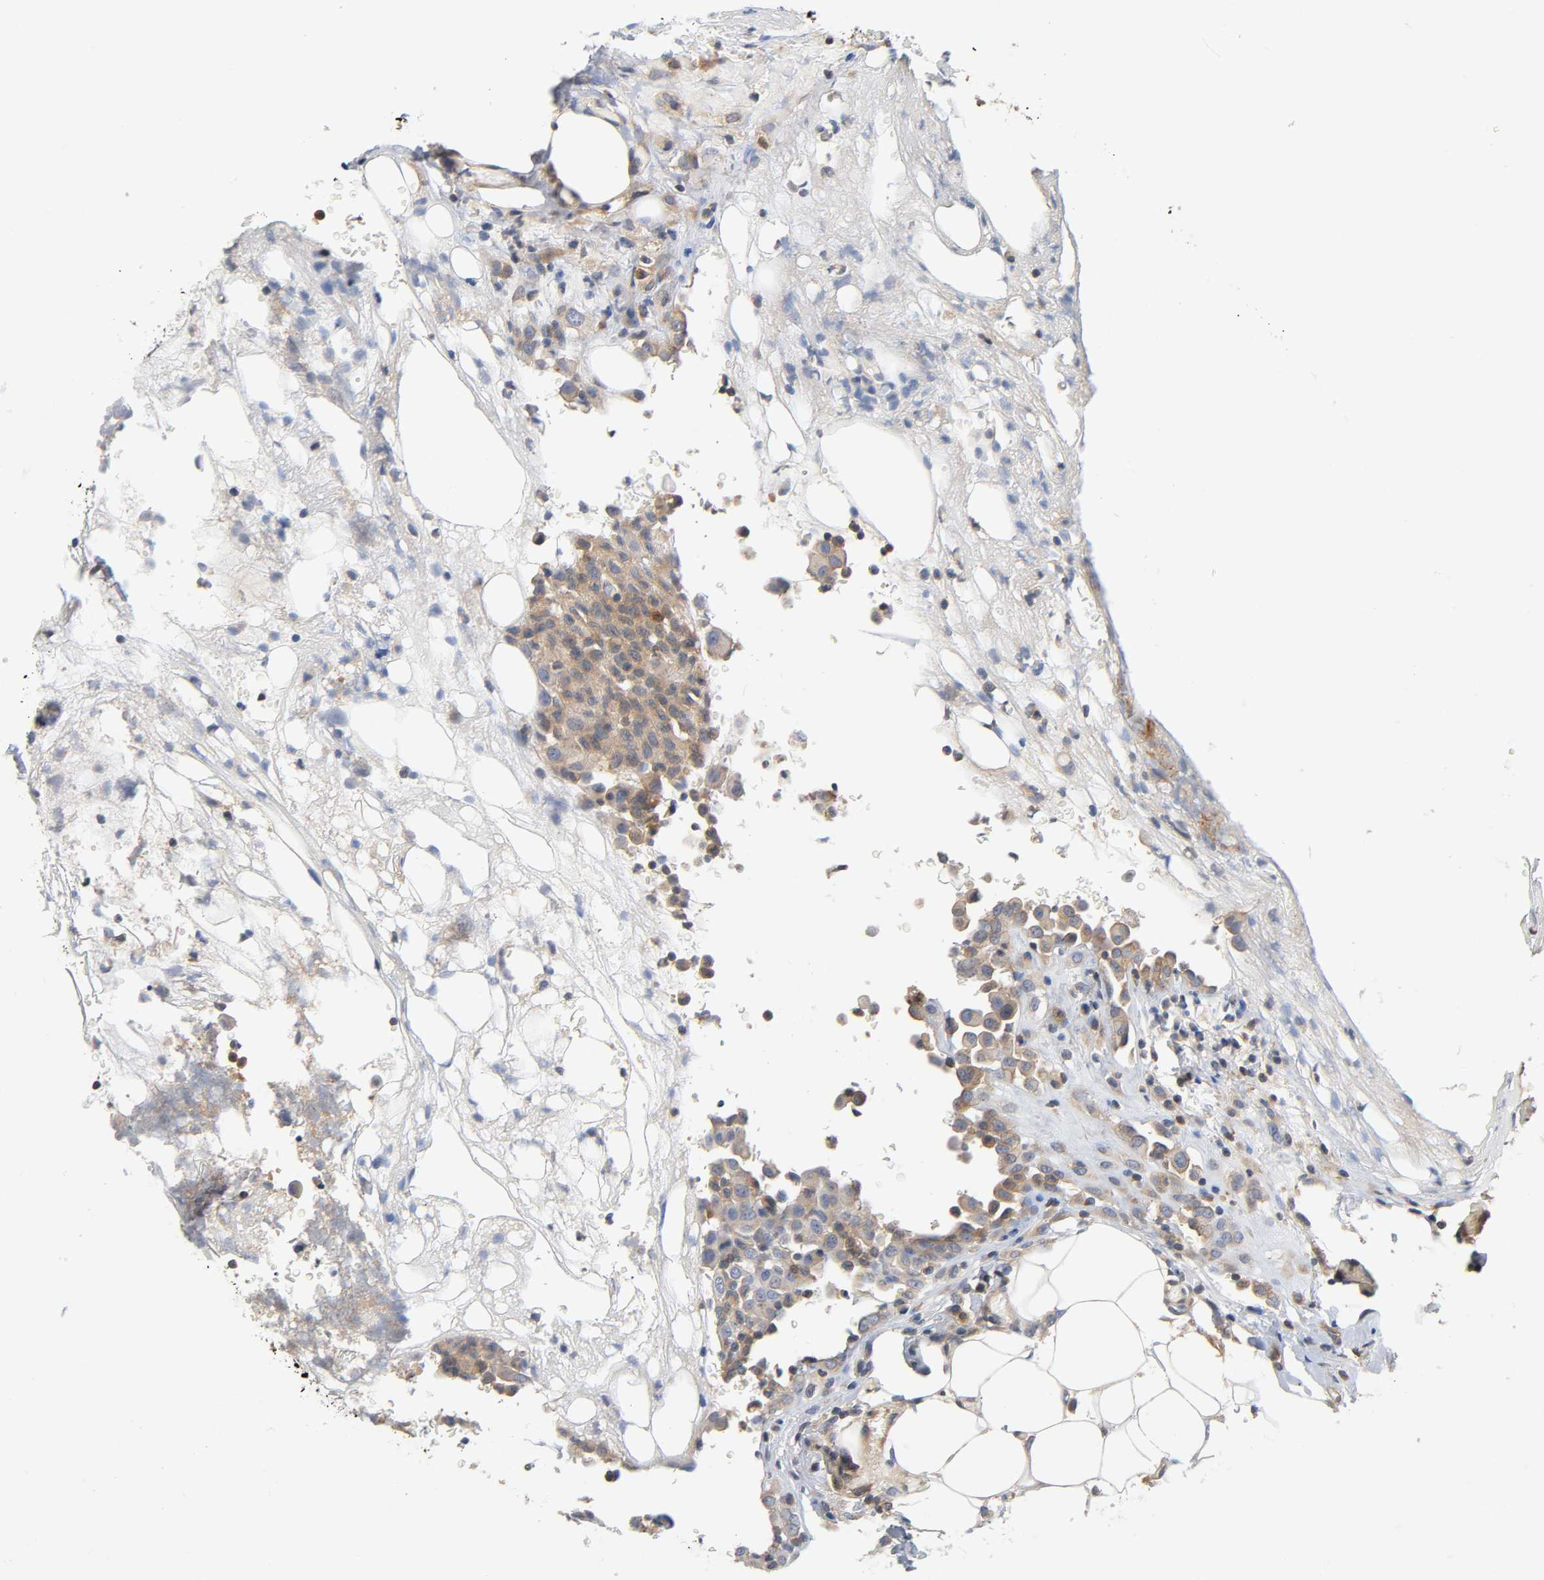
{"staining": {"intensity": "moderate", "quantity": ">75%", "location": "cytoplasmic/membranous"}, "tissue": "colorectal cancer", "cell_type": "Tumor cells", "image_type": "cancer", "snomed": [{"axis": "morphology", "description": "Adenocarcinoma, NOS"}, {"axis": "topography", "description": "Colon"}], "caption": "Immunohistochemistry image of human colorectal cancer stained for a protein (brown), which demonstrates medium levels of moderate cytoplasmic/membranous positivity in about >75% of tumor cells.", "gene": "PRKAB1", "patient": {"sex": "female", "age": 86}}